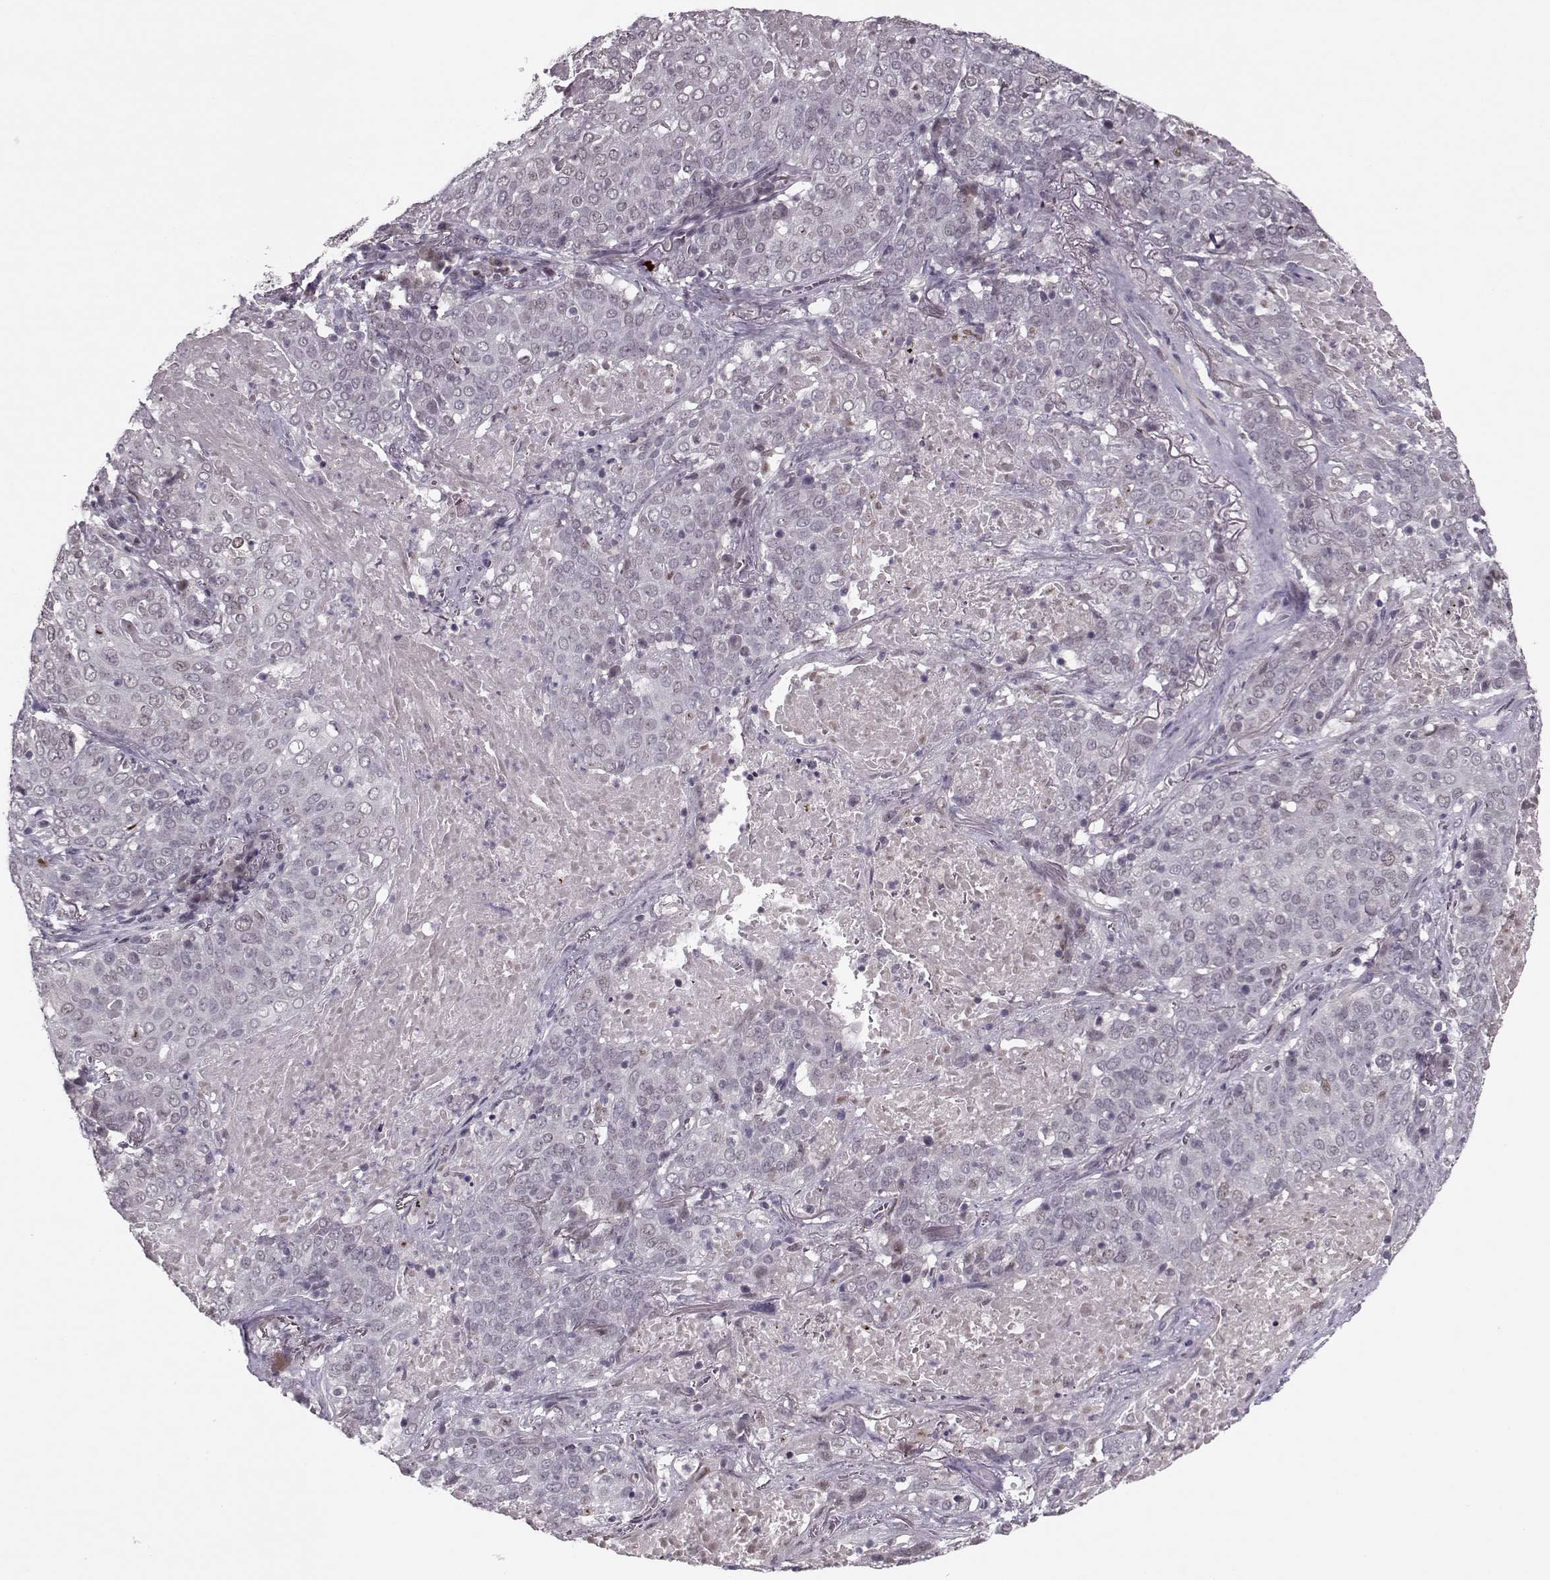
{"staining": {"intensity": "negative", "quantity": "none", "location": "none"}, "tissue": "lung cancer", "cell_type": "Tumor cells", "image_type": "cancer", "snomed": [{"axis": "morphology", "description": "Squamous cell carcinoma, NOS"}, {"axis": "topography", "description": "Lung"}], "caption": "The immunohistochemistry micrograph has no significant expression in tumor cells of lung cancer (squamous cell carcinoma) tissue. Nuclei are stained in blue.", "gene": "DNAI3", "patient": {"sex": "male", "age": 82}}